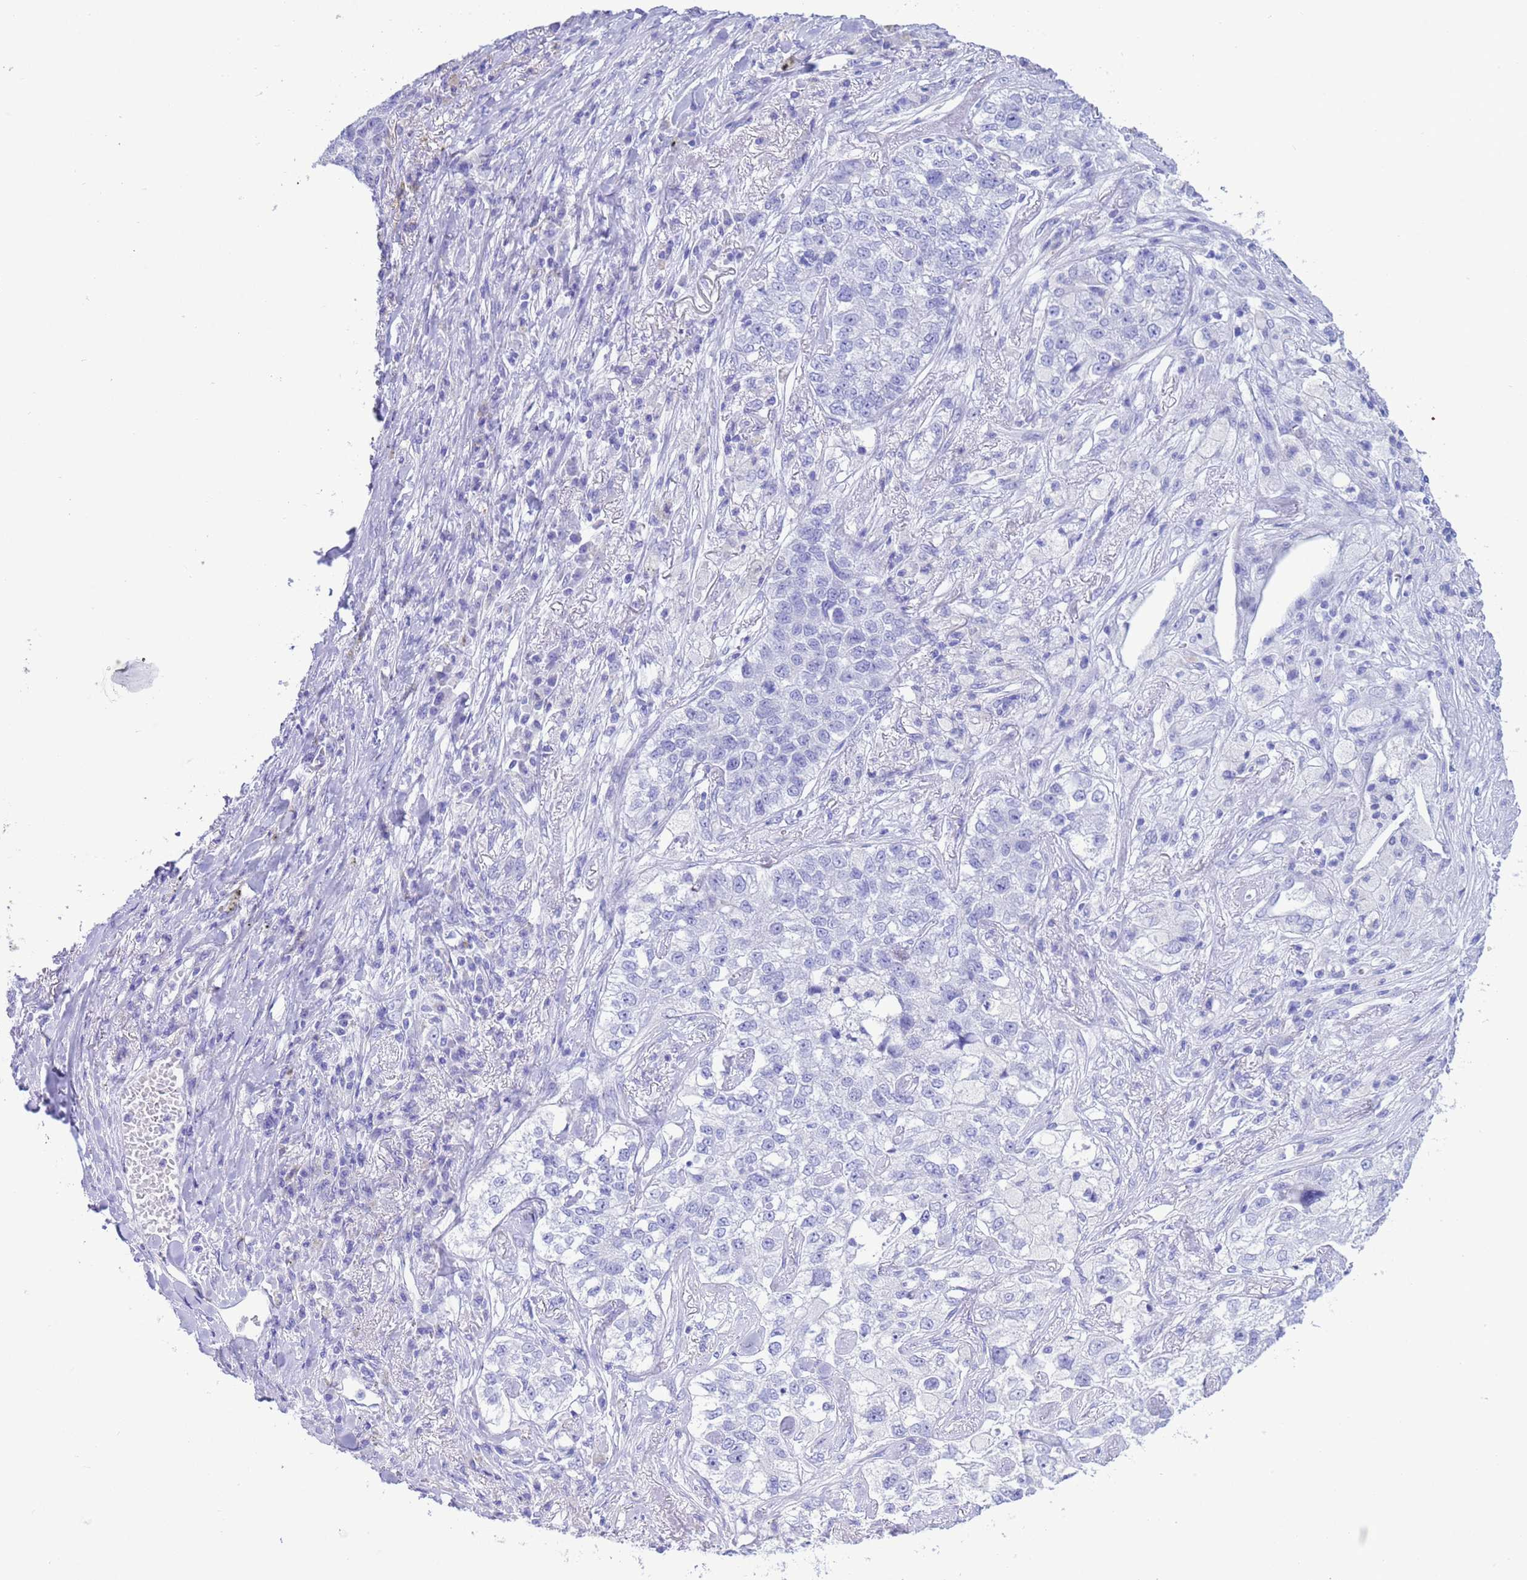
{"staining": {"intensity": "negative", "quantity": "none", "location": "none"}, "tissue": "lung cancer", "cell_type": "Tumor cells", "image_type": "cancer", "snomed": [{"axis": "morphology", "description": "Adenocarcinoma, NOS"}, {"axis": "topography", "description": "Lung"}], "caption": "Photomicrograph shows no protein staining in tumor cells of adenocarcinoma (lung) tissue. Nuclei are stained in blue.", "gene": "GSTM1", "patient": {"sex": "male", "age": 49}}